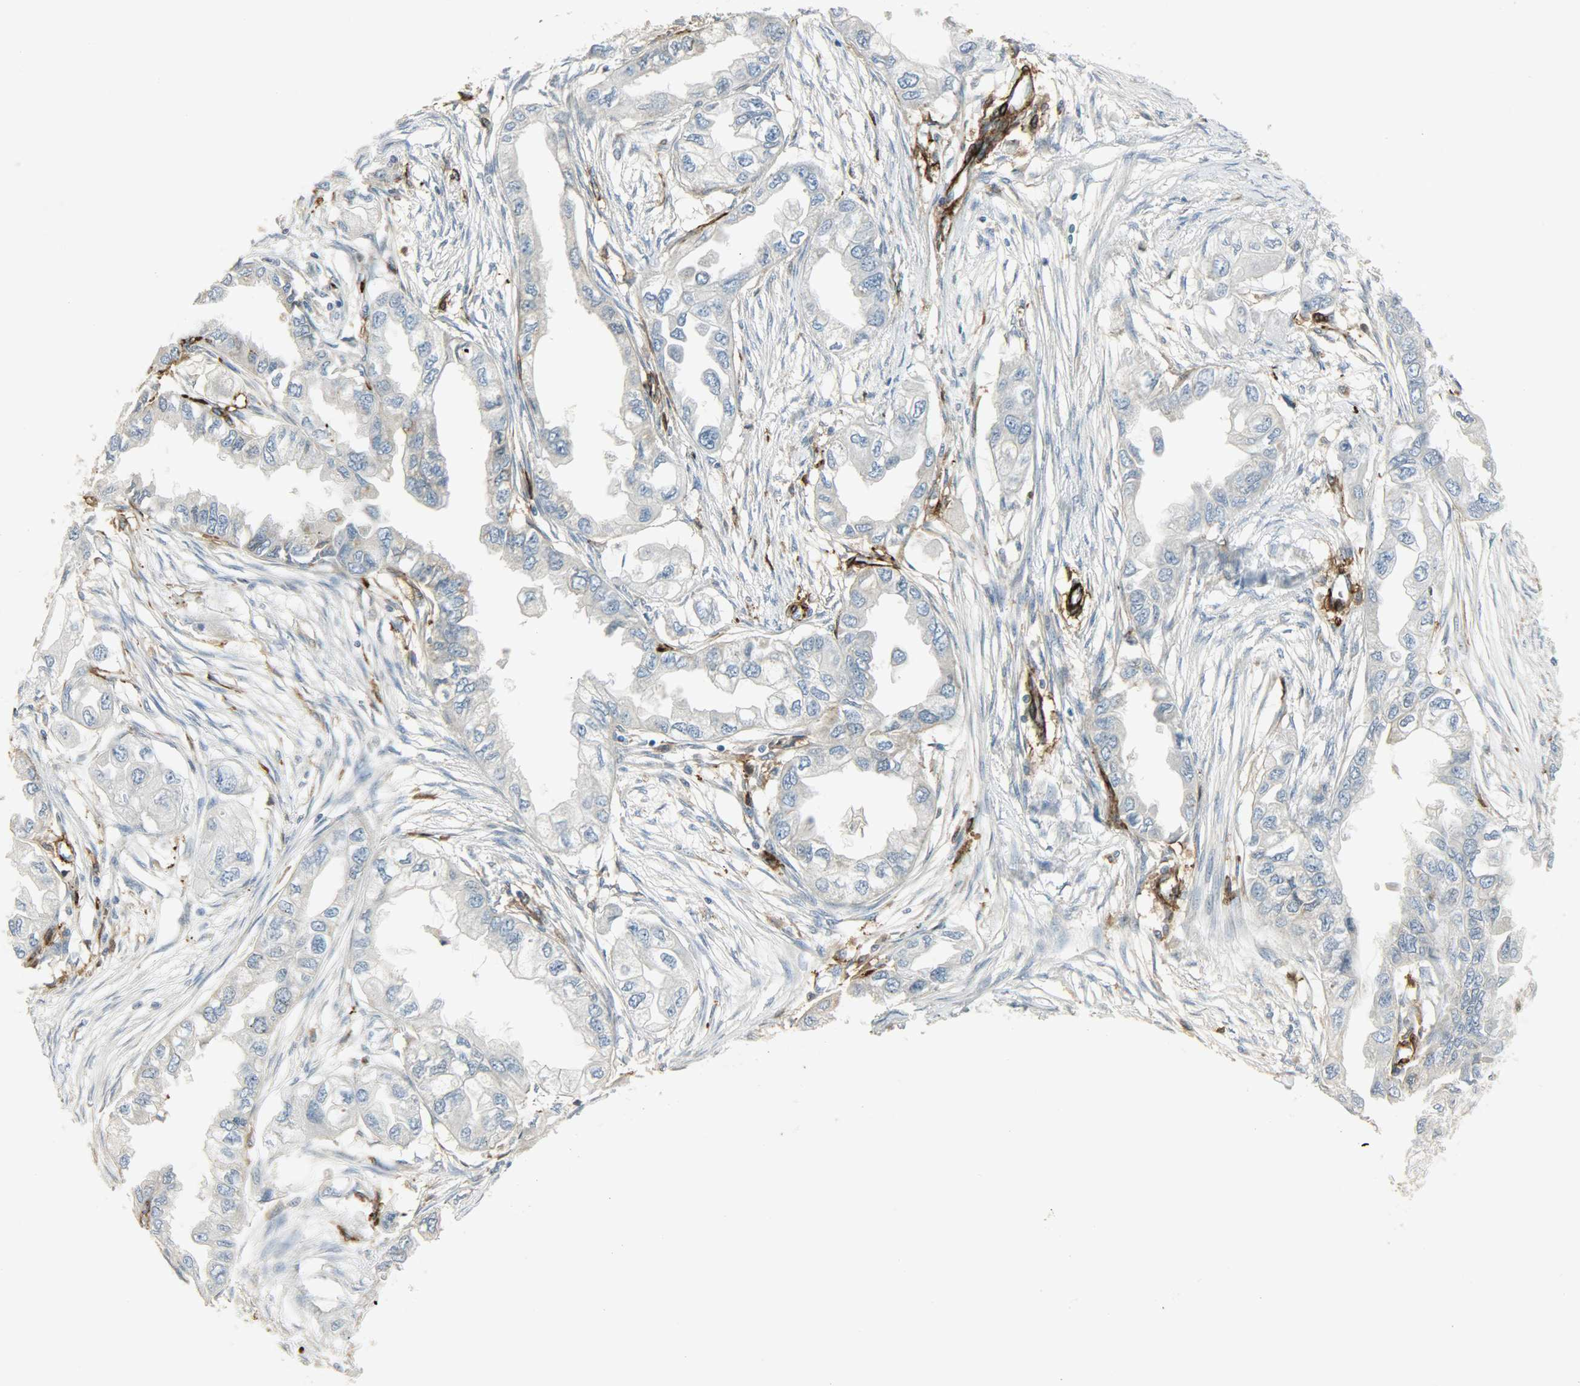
{"staining": {"intensity": "negative", "quantity": "none", "location": "none"}, "tissue": "endometrial cancer", "cell_type": "Tumor cells", "image_type": "cancer", "snomed": [{"axis": "morphology", "description": "Adenocarcinoma, NOS"}, {"axis": "topography", "description": "Endometrium"}], "caption": "A high-resolution image shows immunohistochemistry staining of endometrial cancer, which shows no significant expression in tumor cells.", "gene": "ENPEP", "patient": {"sex": "female", "age": 67}}